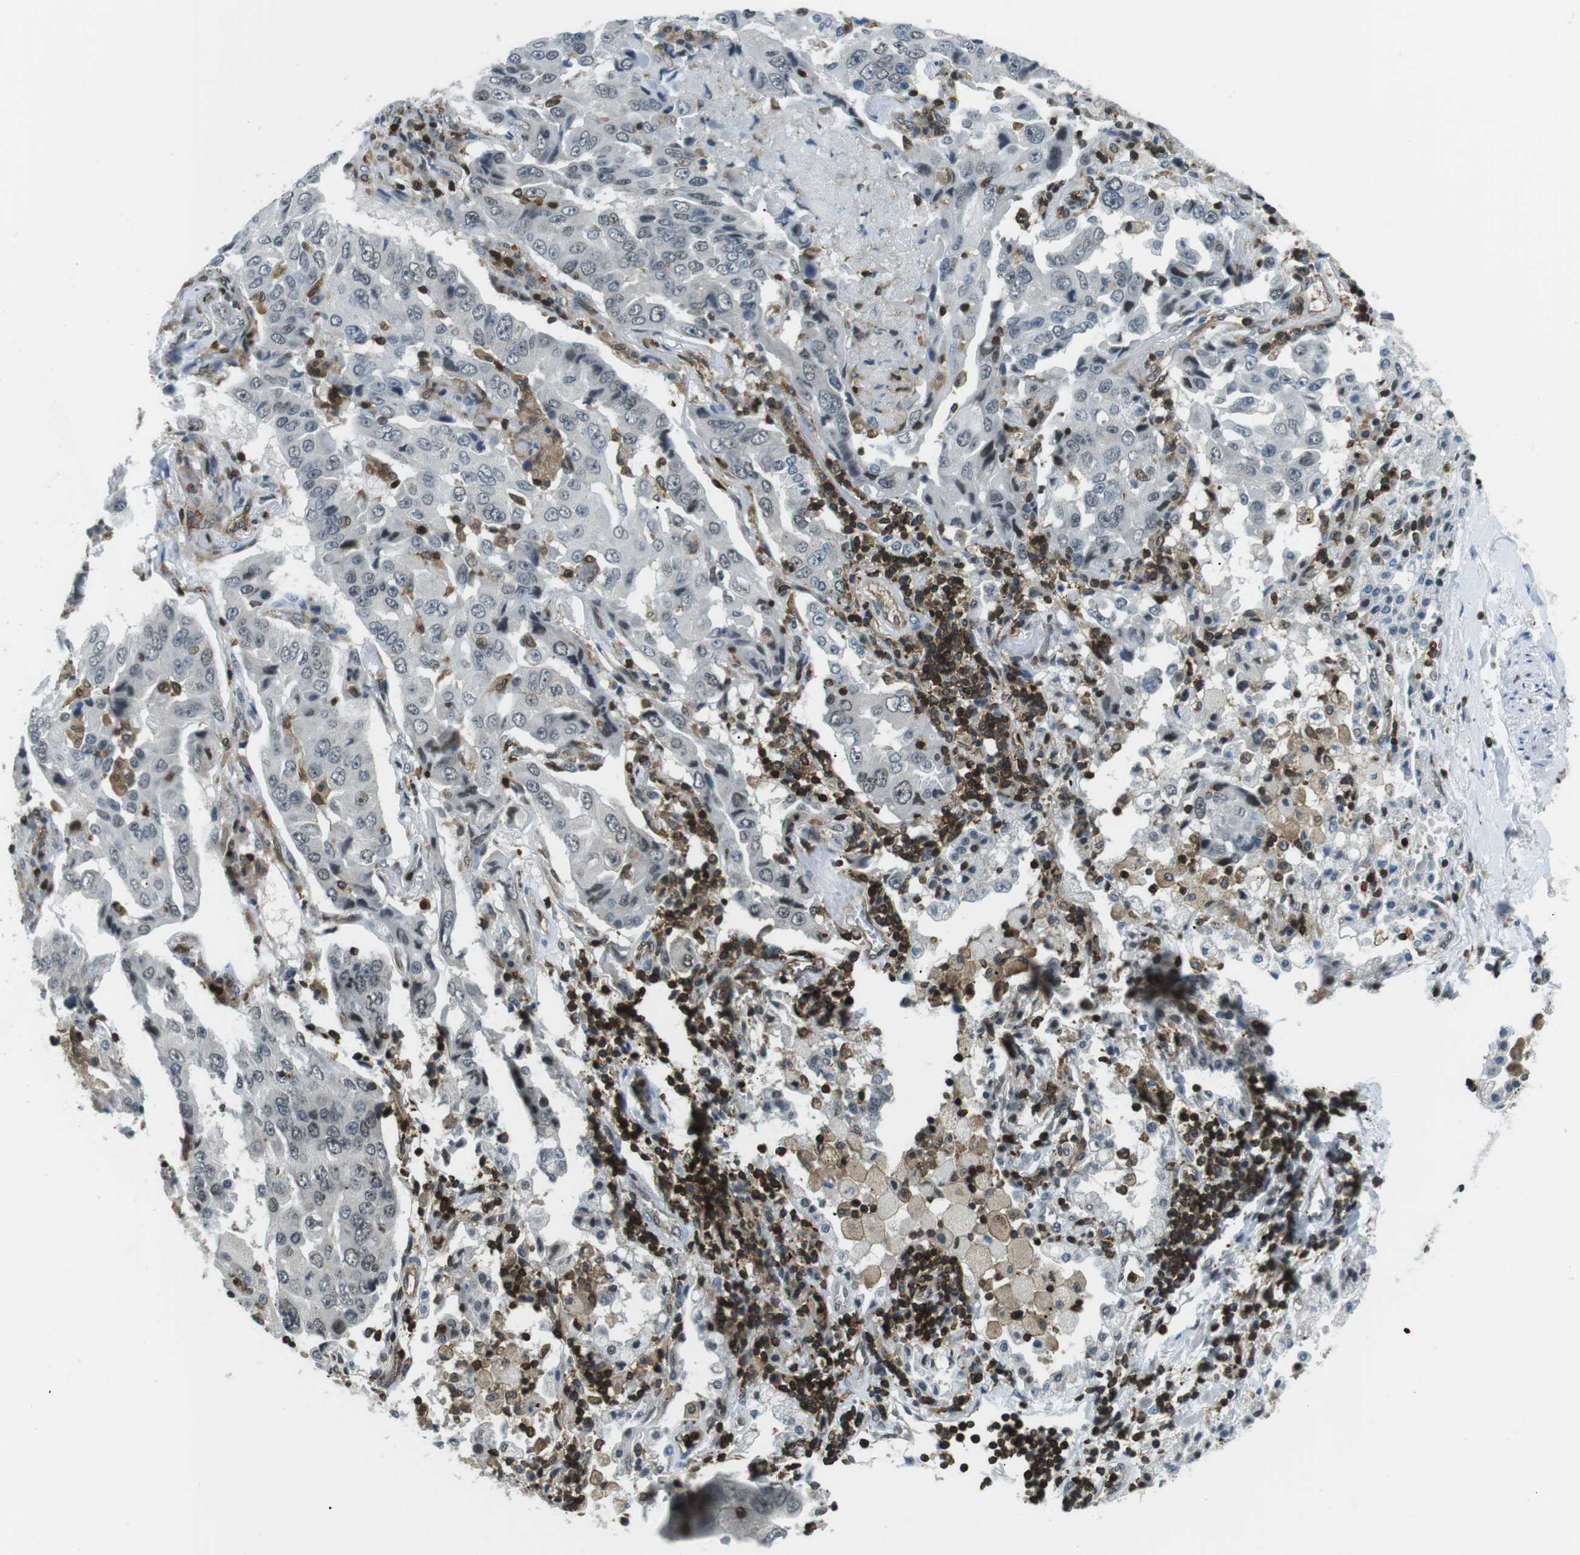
{"staining": {"intensity": "weak", "quantity": "<25%", "location": "nuclear"}, "tissue": "lung cancer", "cell_type": "Tumor cells", "image_type": "cancer", "snomed": [{"axis": "morphology", "description": "Adenocarcinoma, NOS"}, {"axis": "topography", "description": "Lung"}], "caption": "Tumor cells show no significant protein positivity in lung adenocarcinoma. (Stains: DAB immunohistochemistry with hematoxylin counter stain, Microscopy: brightfield microscopy at high magnification).", "gene": "STK10", "patient": {"sex": "female", "age": 65}}